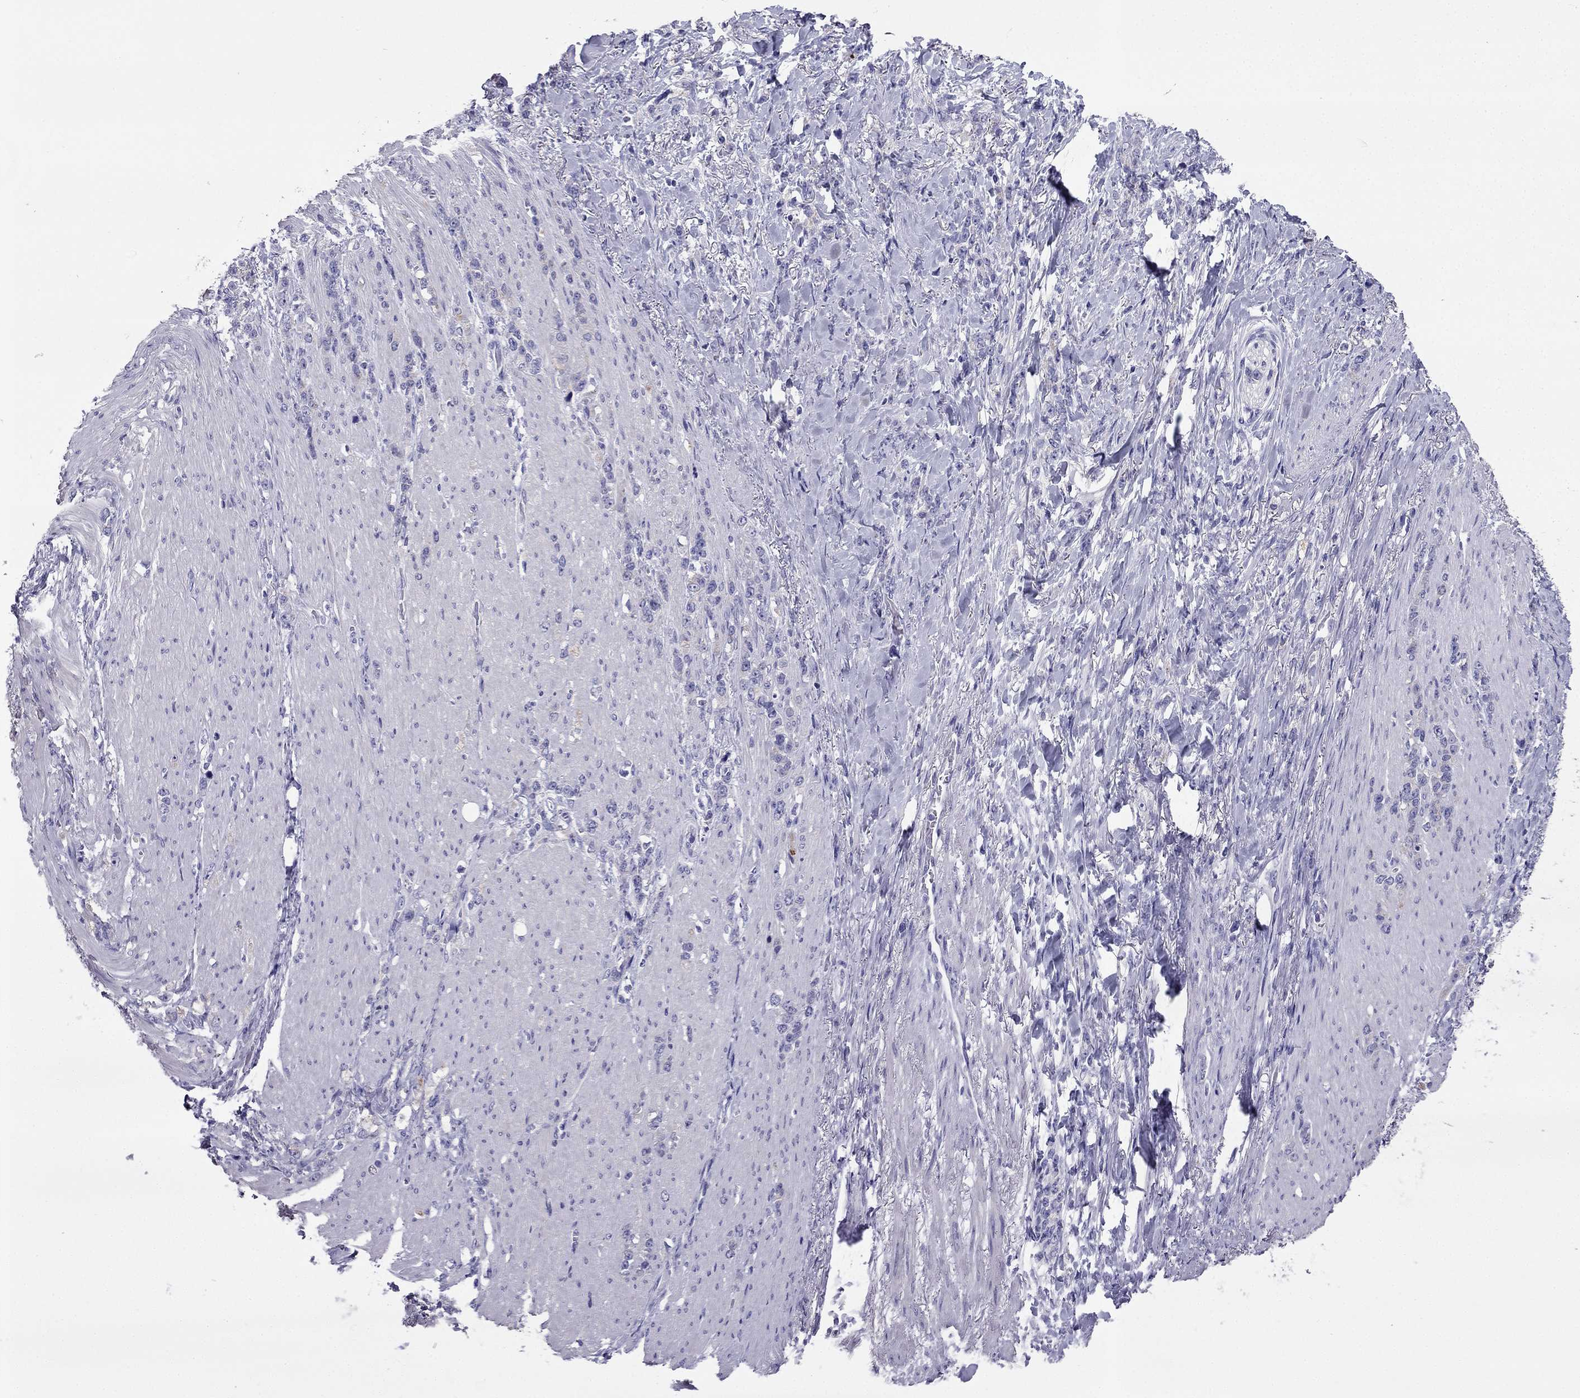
{"staining": {"intensity": "negative", "quantity": "none", "location": "none"}, "tissue": "stomach cancer", "cell_type": "Tumor cells", "image_type": "cancer", "snomed": [{"axis": "morphology", "description": "Adenocarcinoma, NOS"}, {"axis": "topography", "description": "Stomach, lower"}], "caption": "Photomicrograph shows no protein staining in tumor cells of stomach adenocarcinoma tissue.", "gene": "PTH", "patient": {"sex": "male", "age": 88}}